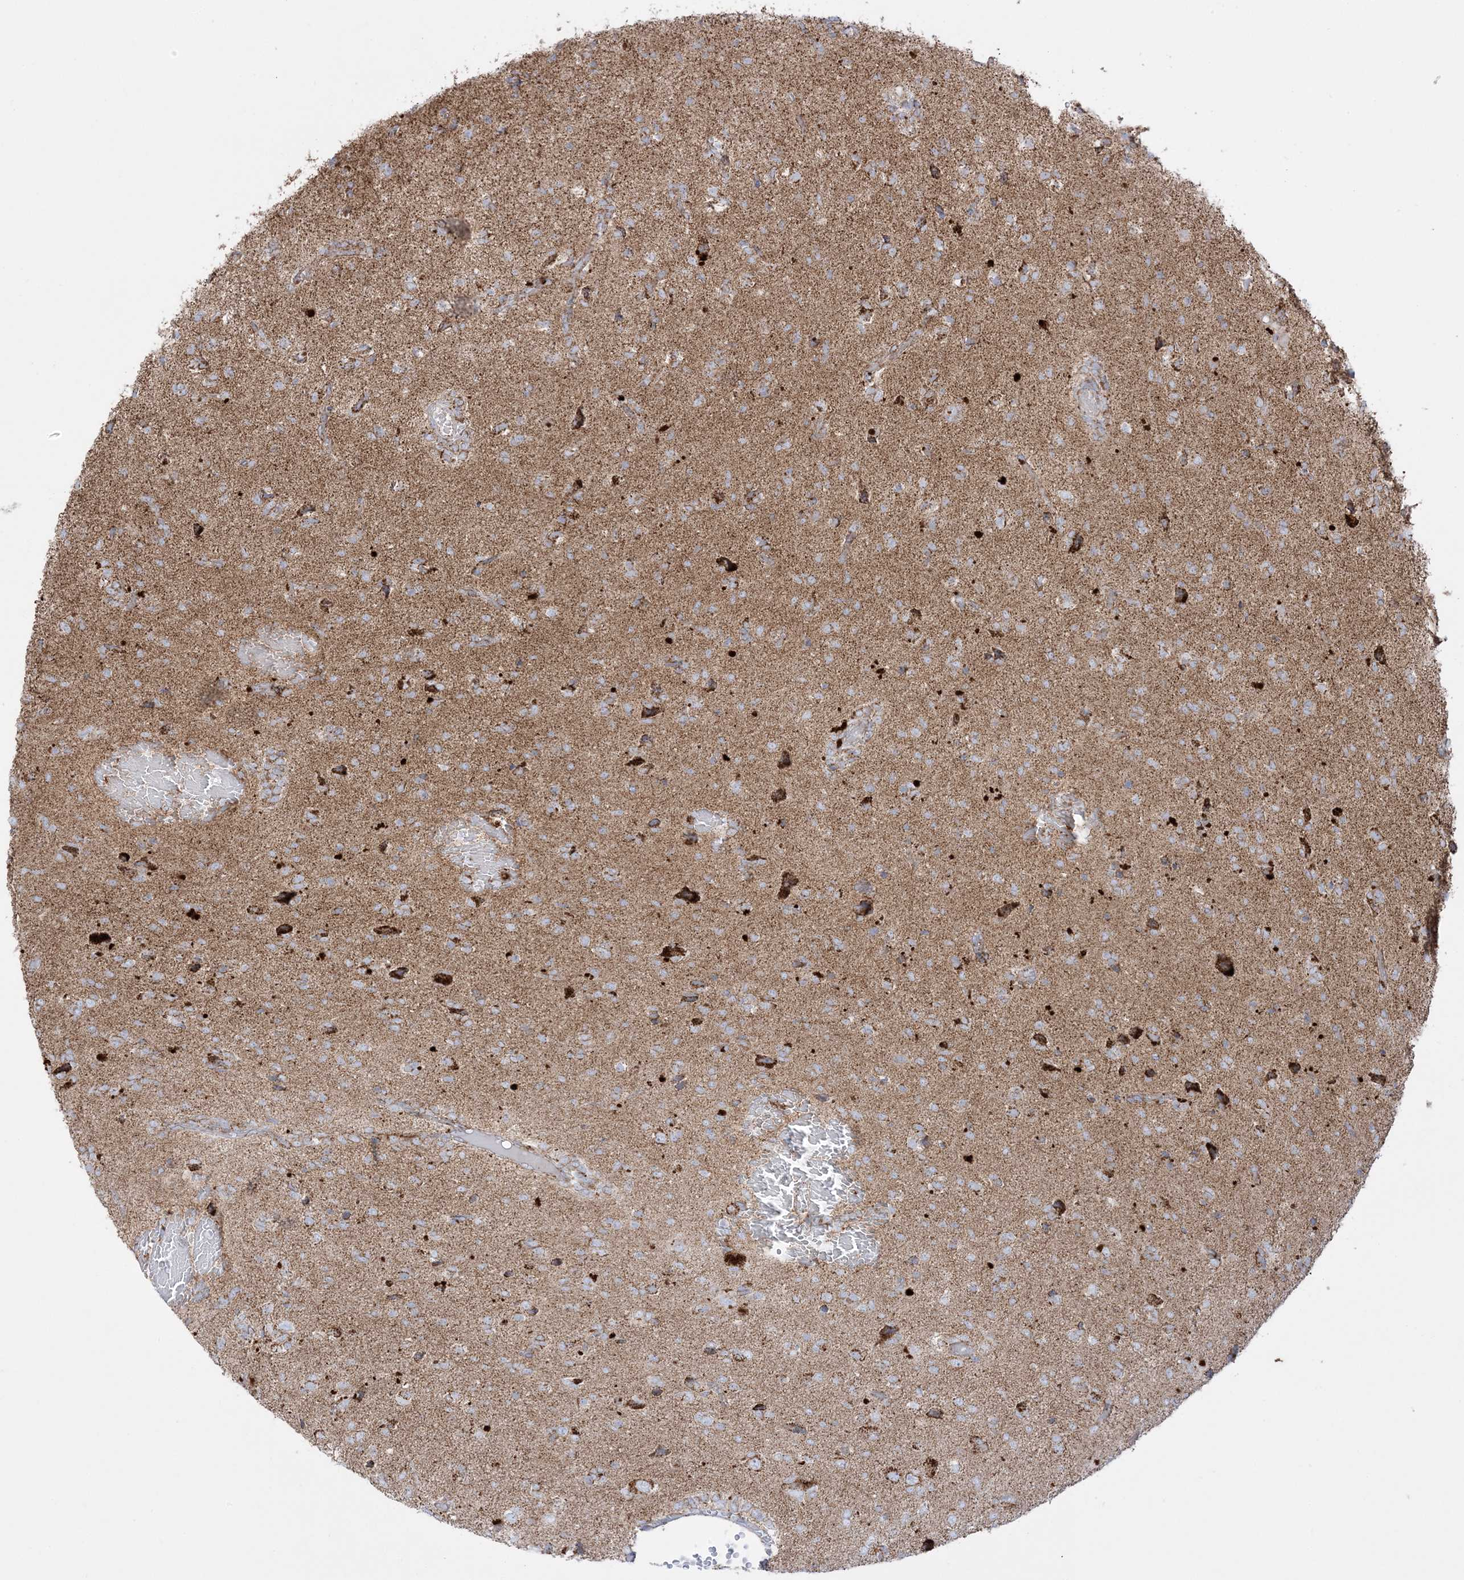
{"staining": {"intensity": "moderate", "quantity": ">75%", "location": "cytoplasmic/membranous"}, "tissue": "glioma", "cell_type": "Tumor cells", "image_type": "cancer", "snomed": [{"axis": "morphology", "description": "Glioma, malignant, High grade"}, {"axis": "topography", "description": "Brain"}], "caption": "High-magnification brightfield microscopy of malignant high-grade glioma stained with DAB (3,3'-diaminobenzidine) (brown) and counterstained with hematoxylin (blue). tumor cells exhibit moderate cytoplasmic/membranous expression is seen in approximately>75% of cells. The staining is performed using DAB (3,3'-diaminobenzidine) brown chromogen to label protein expression. The nuclei are counter-stained blue using hematoxylin.", "gene": "MRPS36", "patient": {"sex": "female", "age": 59}}